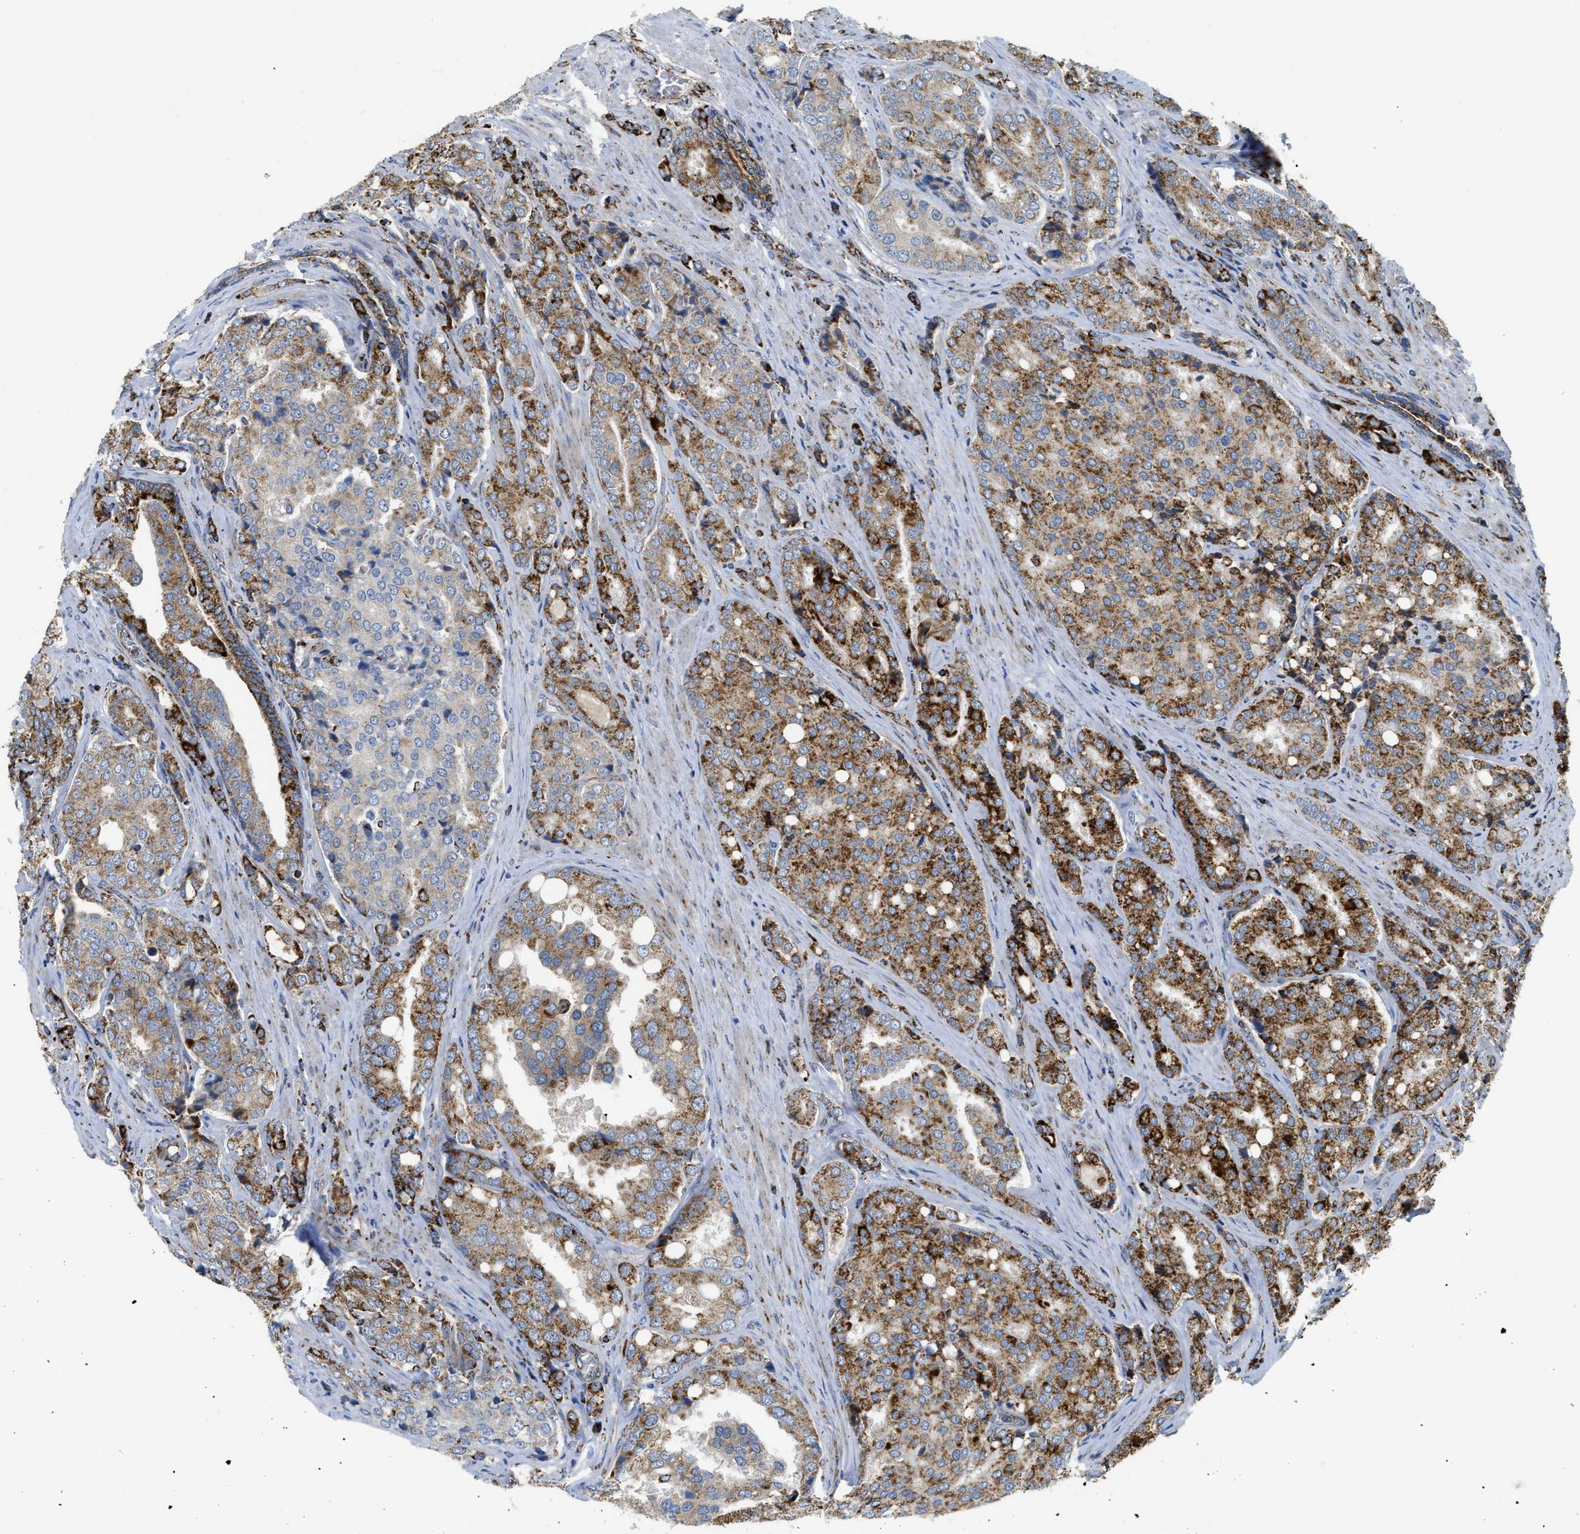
{"staining": {"intensity": "strong", "quantity": ">75%", "location": "cytoplasmic/membranous"}, "tissue": "prostate cancer", "cell_type": "Tumor cells", "image_type": "cancer", "snomed": [{"axis": "morphology", "description": "Adenocarcinoma, High grade"}, {"axis": "topography", "description": "Prostate"}], "caption": "Prostate cancer (adenocarcinoma (high-grade)) stained with a brown dye demonstrates strong cytoplasmic/membranous positive expression in approximately >75% of tumor cells.", "gene": "SQOR", "patient": {"sex": "male", "age": 50}}